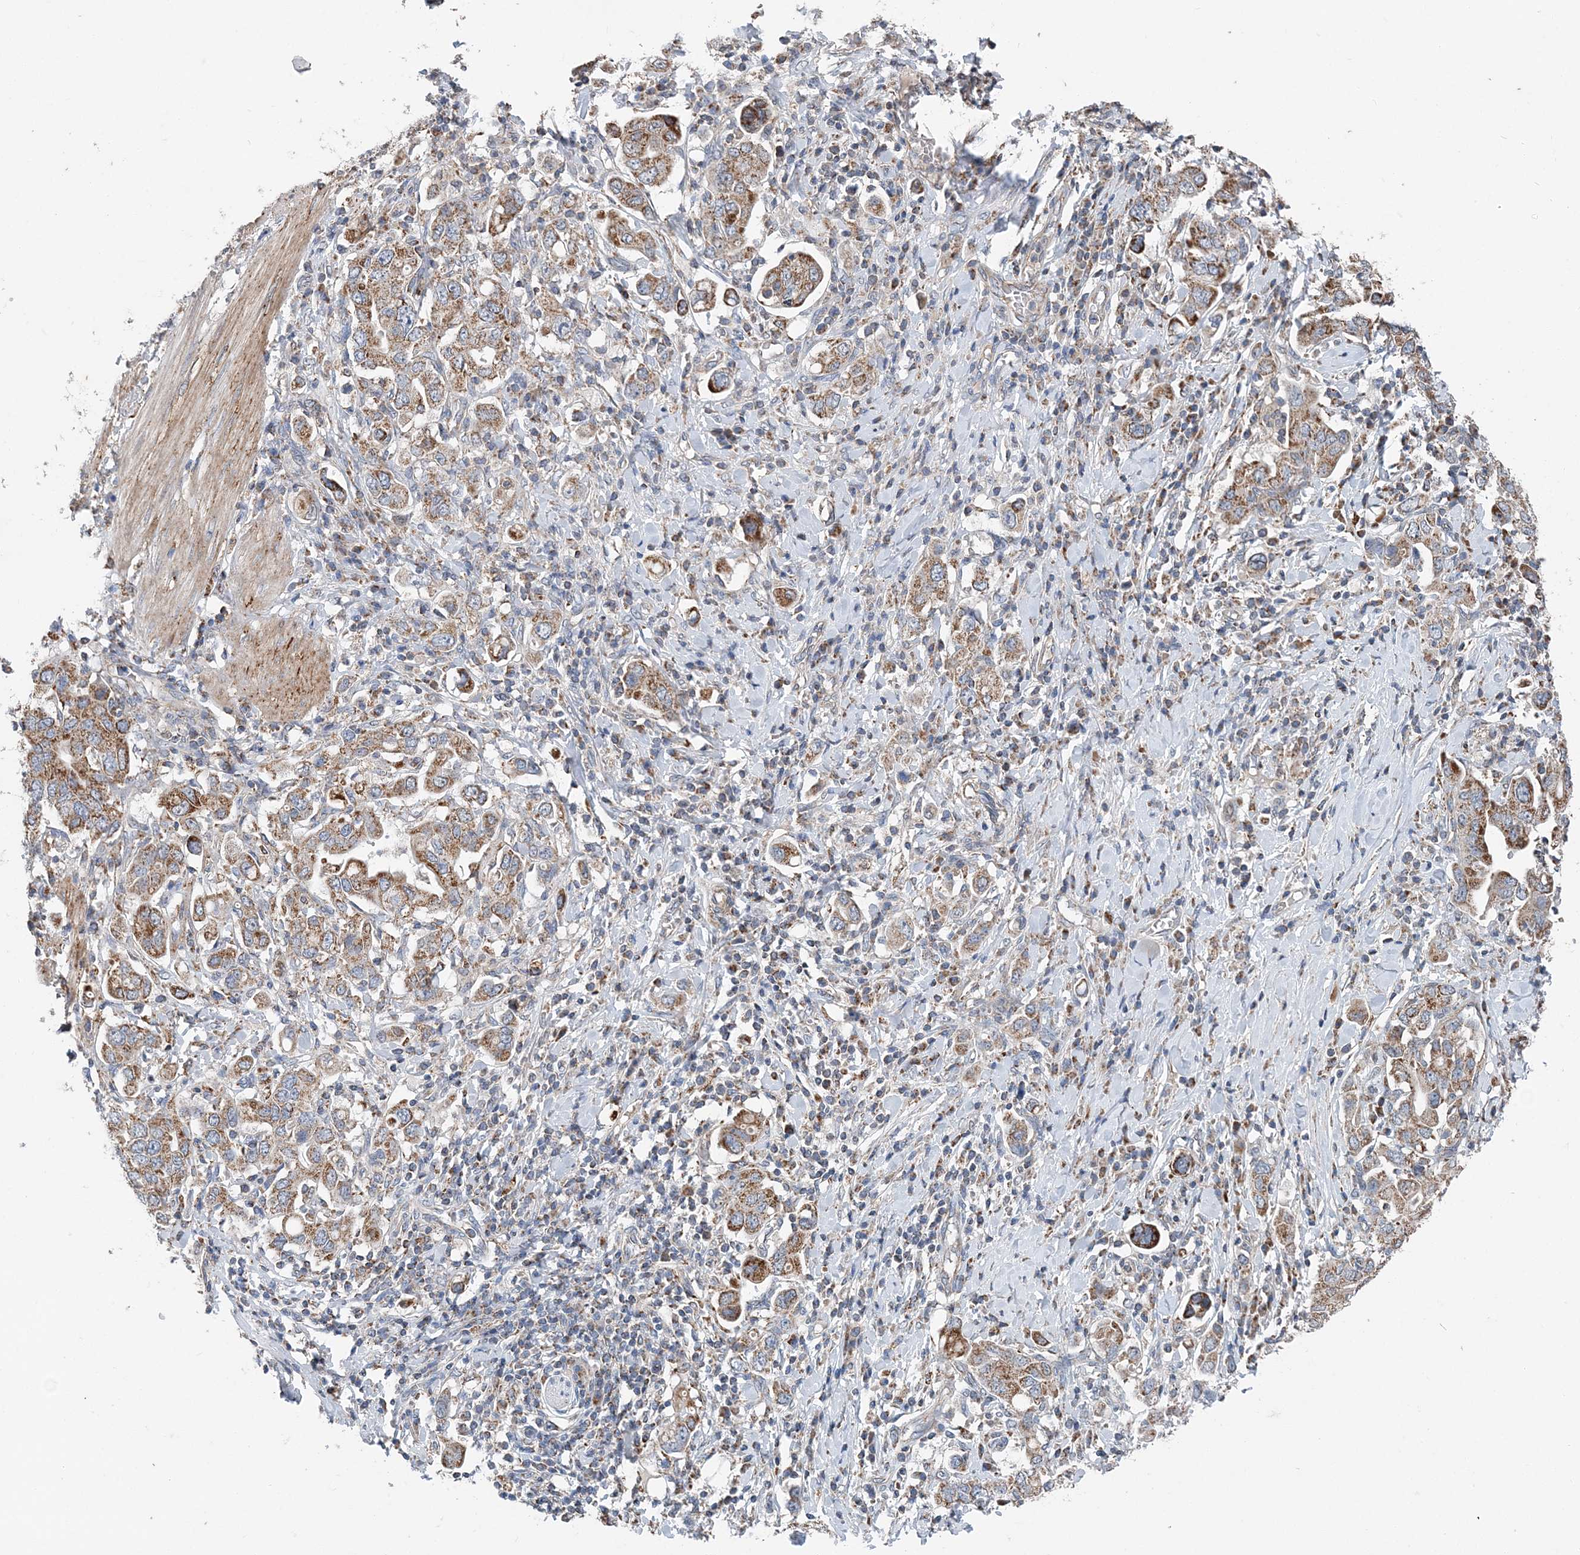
{"staining": {"intensity": "moderate", "quantity": ">75%", "location": "cytoplasmic/membranous"}, "tissue": "stomach cancer", "cell_type": "Tumor cells", "image_type": "cancer", "snomed": [{"axis": "morphology", "description": "Adenocarcinoma, NOS"}, {"axis": "topography", "description": "Stomach, upper"}], "caption": "High-power microscopy captured an IHC photomicrograph of stomach adenocarcinoma, revealing moderate cytoplasmic/membranous positivity in approximately >75% of tumor cells.", "gene": "SPRY2", "patient": {"sex": "male", "age": 62}}